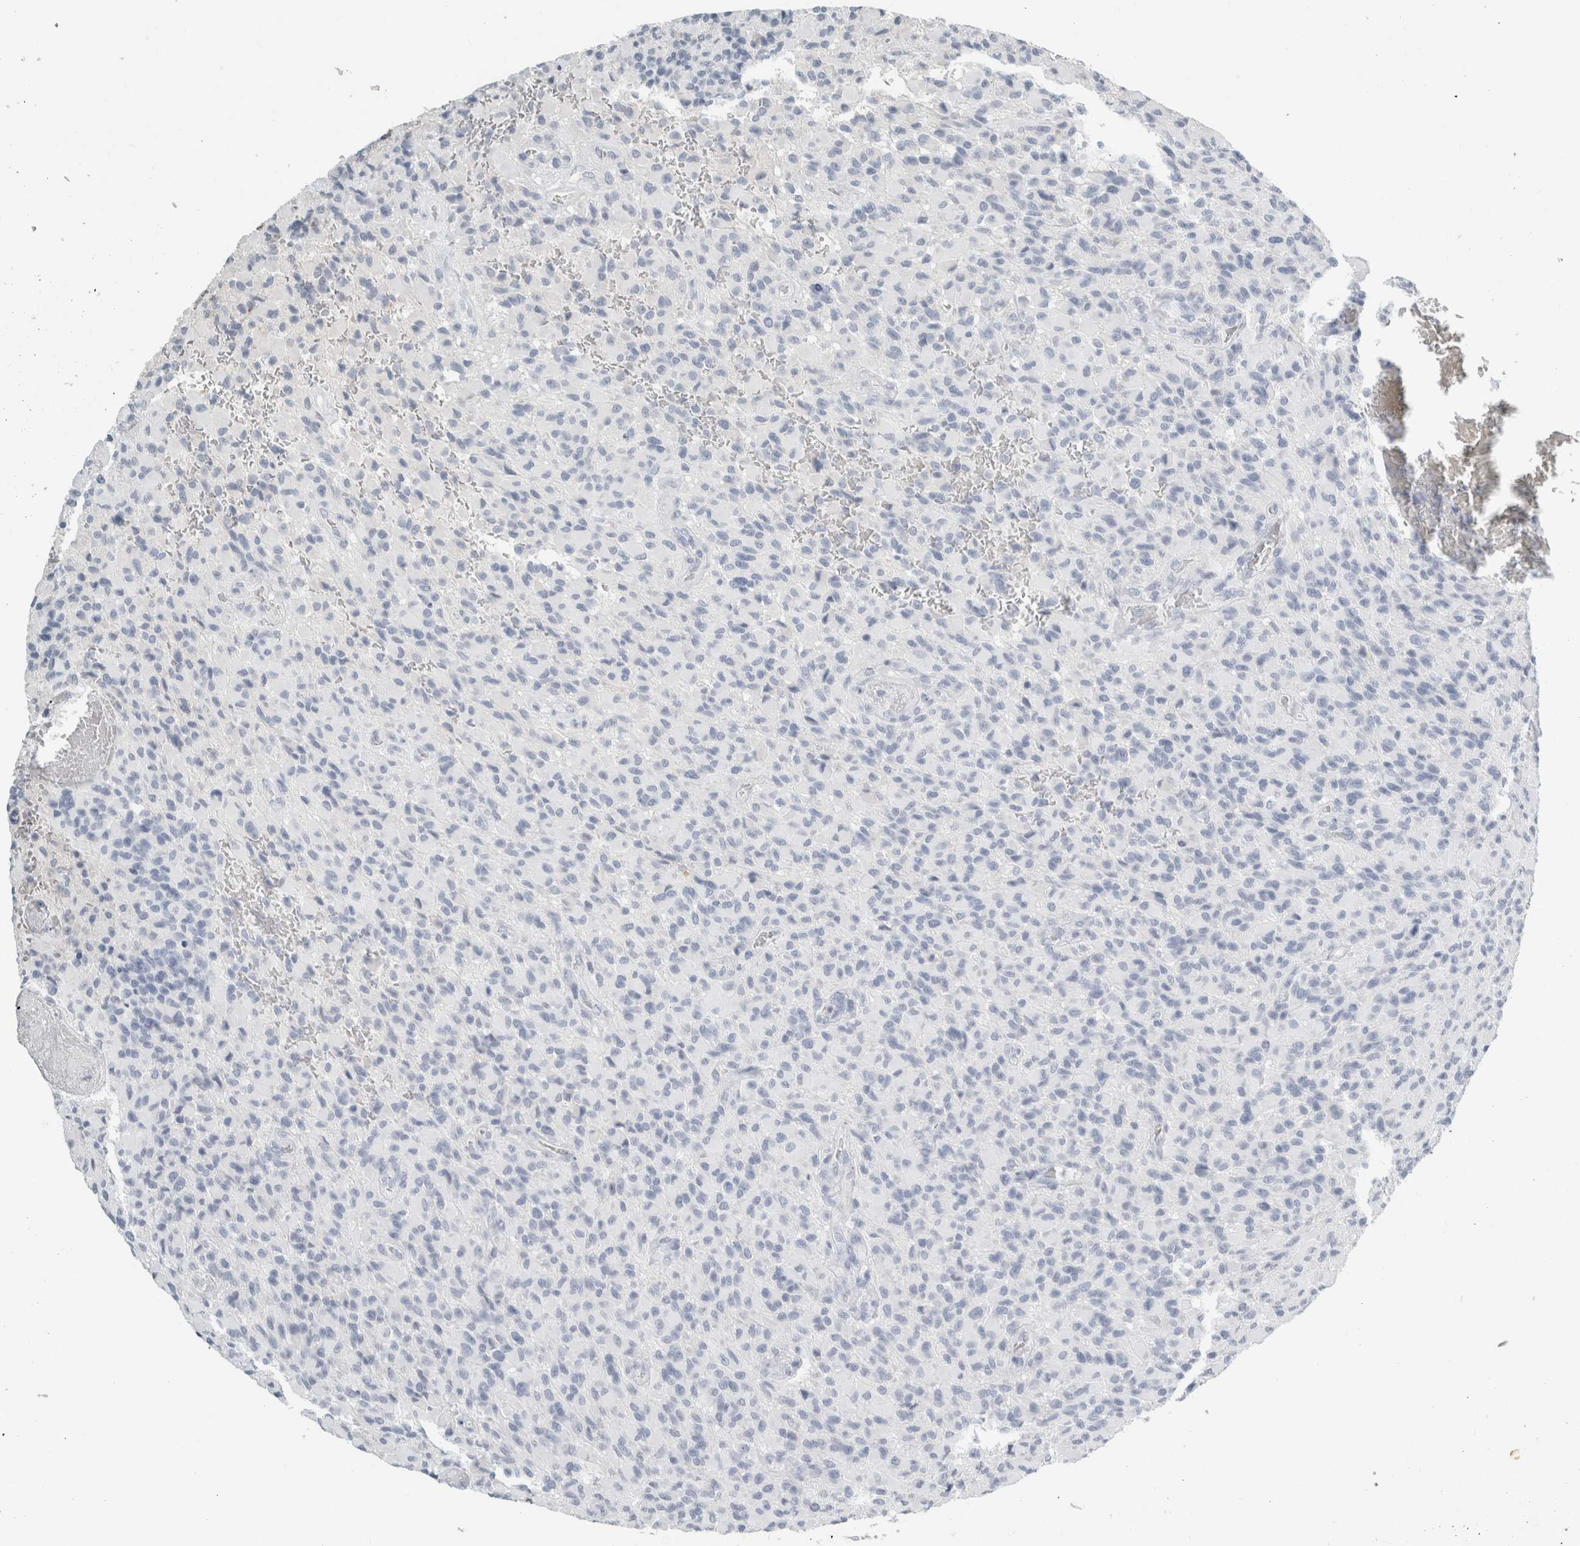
{"staining": {"intensity": "negative", "quantity": "none", "location": "none"}, "tissue": "glioma", "cell_type": "Tumor cells", "image_type": "cancer", "snomed": [{"axis": "morphology", "description": "Glioma, malignant, High grade"}, {"axis": "topography", "description": "Brain"}], "caption": "Tumor cells are negative for brown protein staining in glioma.", "gene": "TSPAN8", "patient": {"sex": "male", "age": 71}}